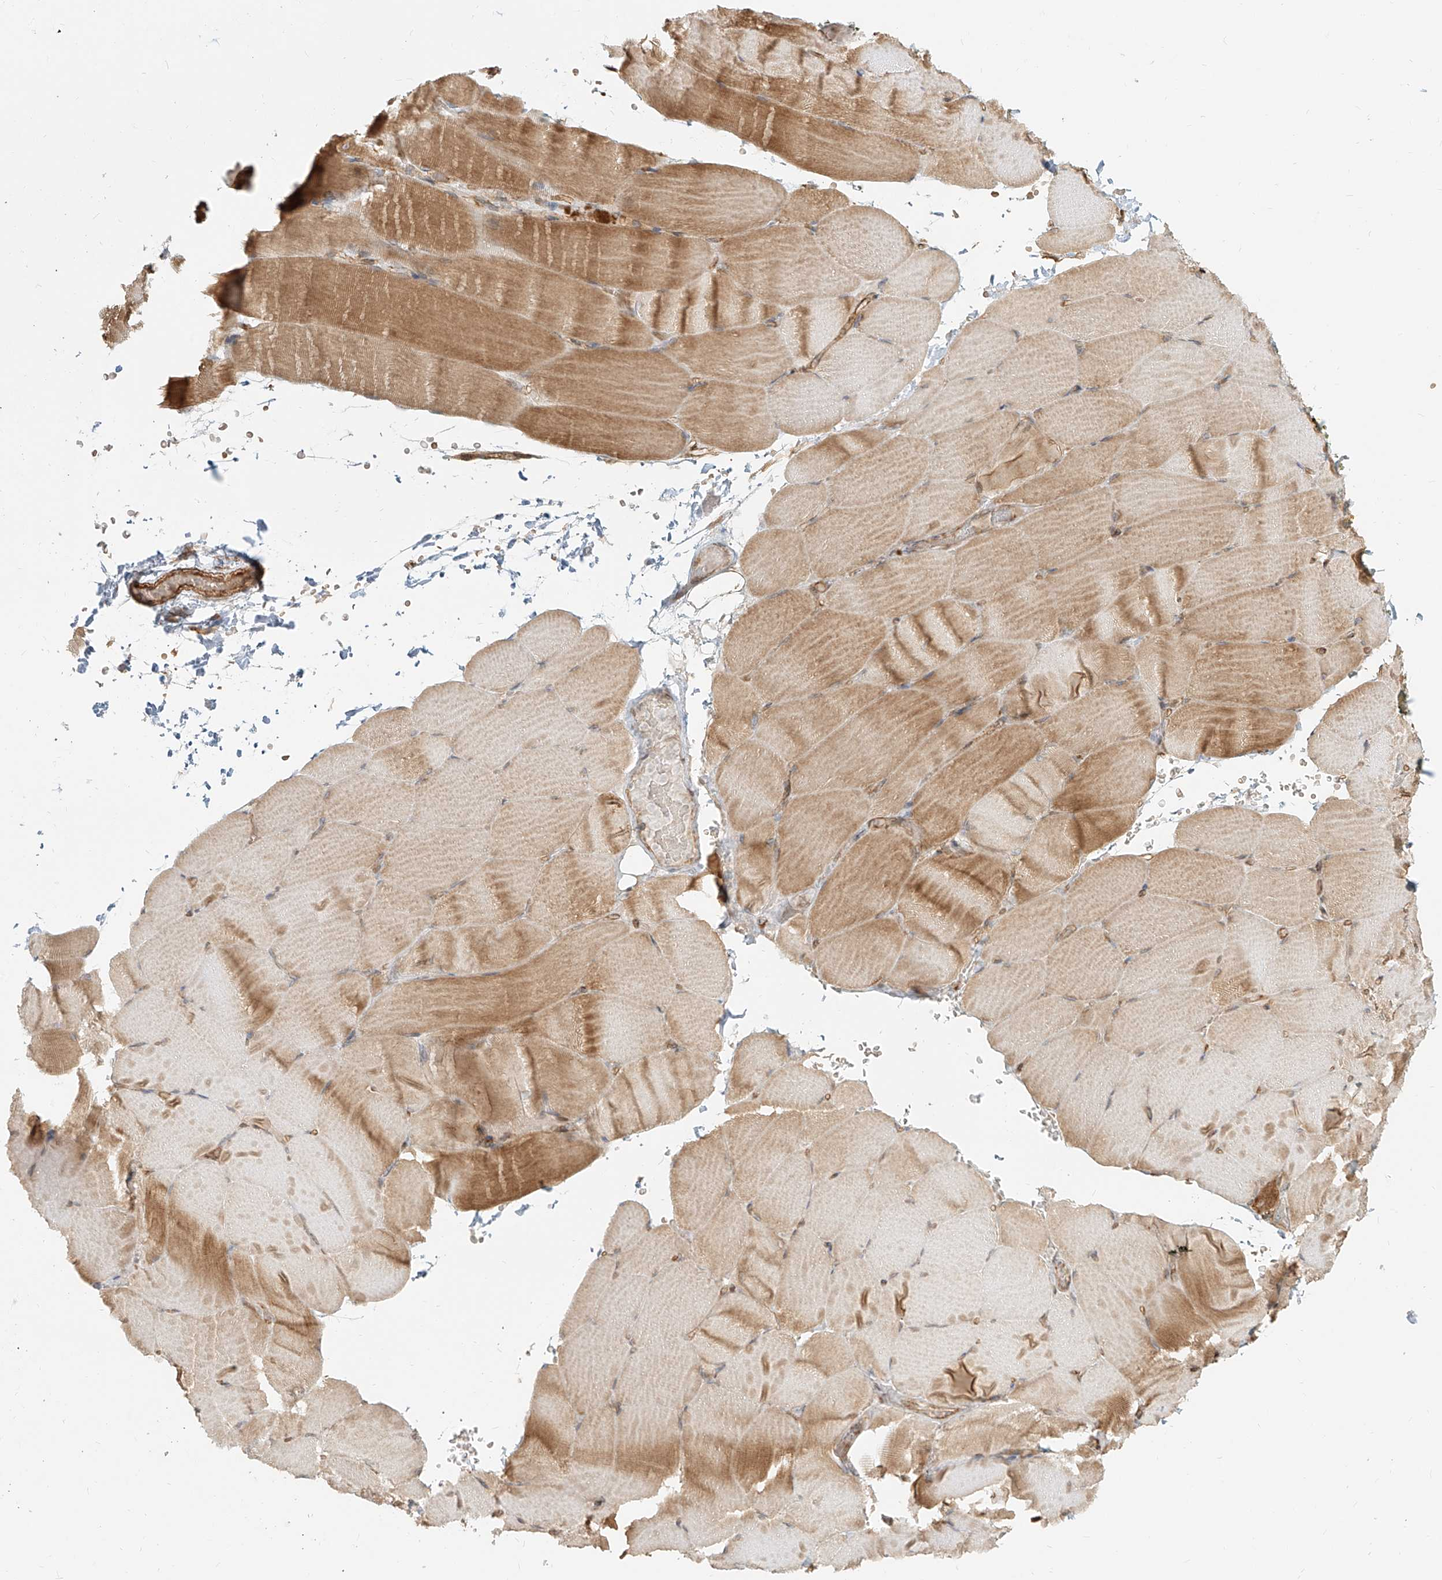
{"staining": {"intensity": "moderate", "quantity": "25%-75%", "location": "cytoplasmic/membranous"}, "tissue": "skeletal muscle", "cell_type": "Myocytes", "image_type": "normal", "snomed": [{"axis": "morphology", "description": "Normal tissue, NOS"}, {"axis": "topography", "description": "Skeletal muscle"}, {"axis": "topography", "description": "Parathyroid gland"}], "caption": "Benign skeletal muscle shows moderate cytoplasmic/membranous staining in about 25%-75% of myocytes, visualized by immunohistochemistry. The protein of interest is stained brown, and the nuclei are stained in blue (DAB IHC with brightfield microscopy, high magnification).", "gene": "UBE2K", "patient": {"sex": "female", "age": 37}}